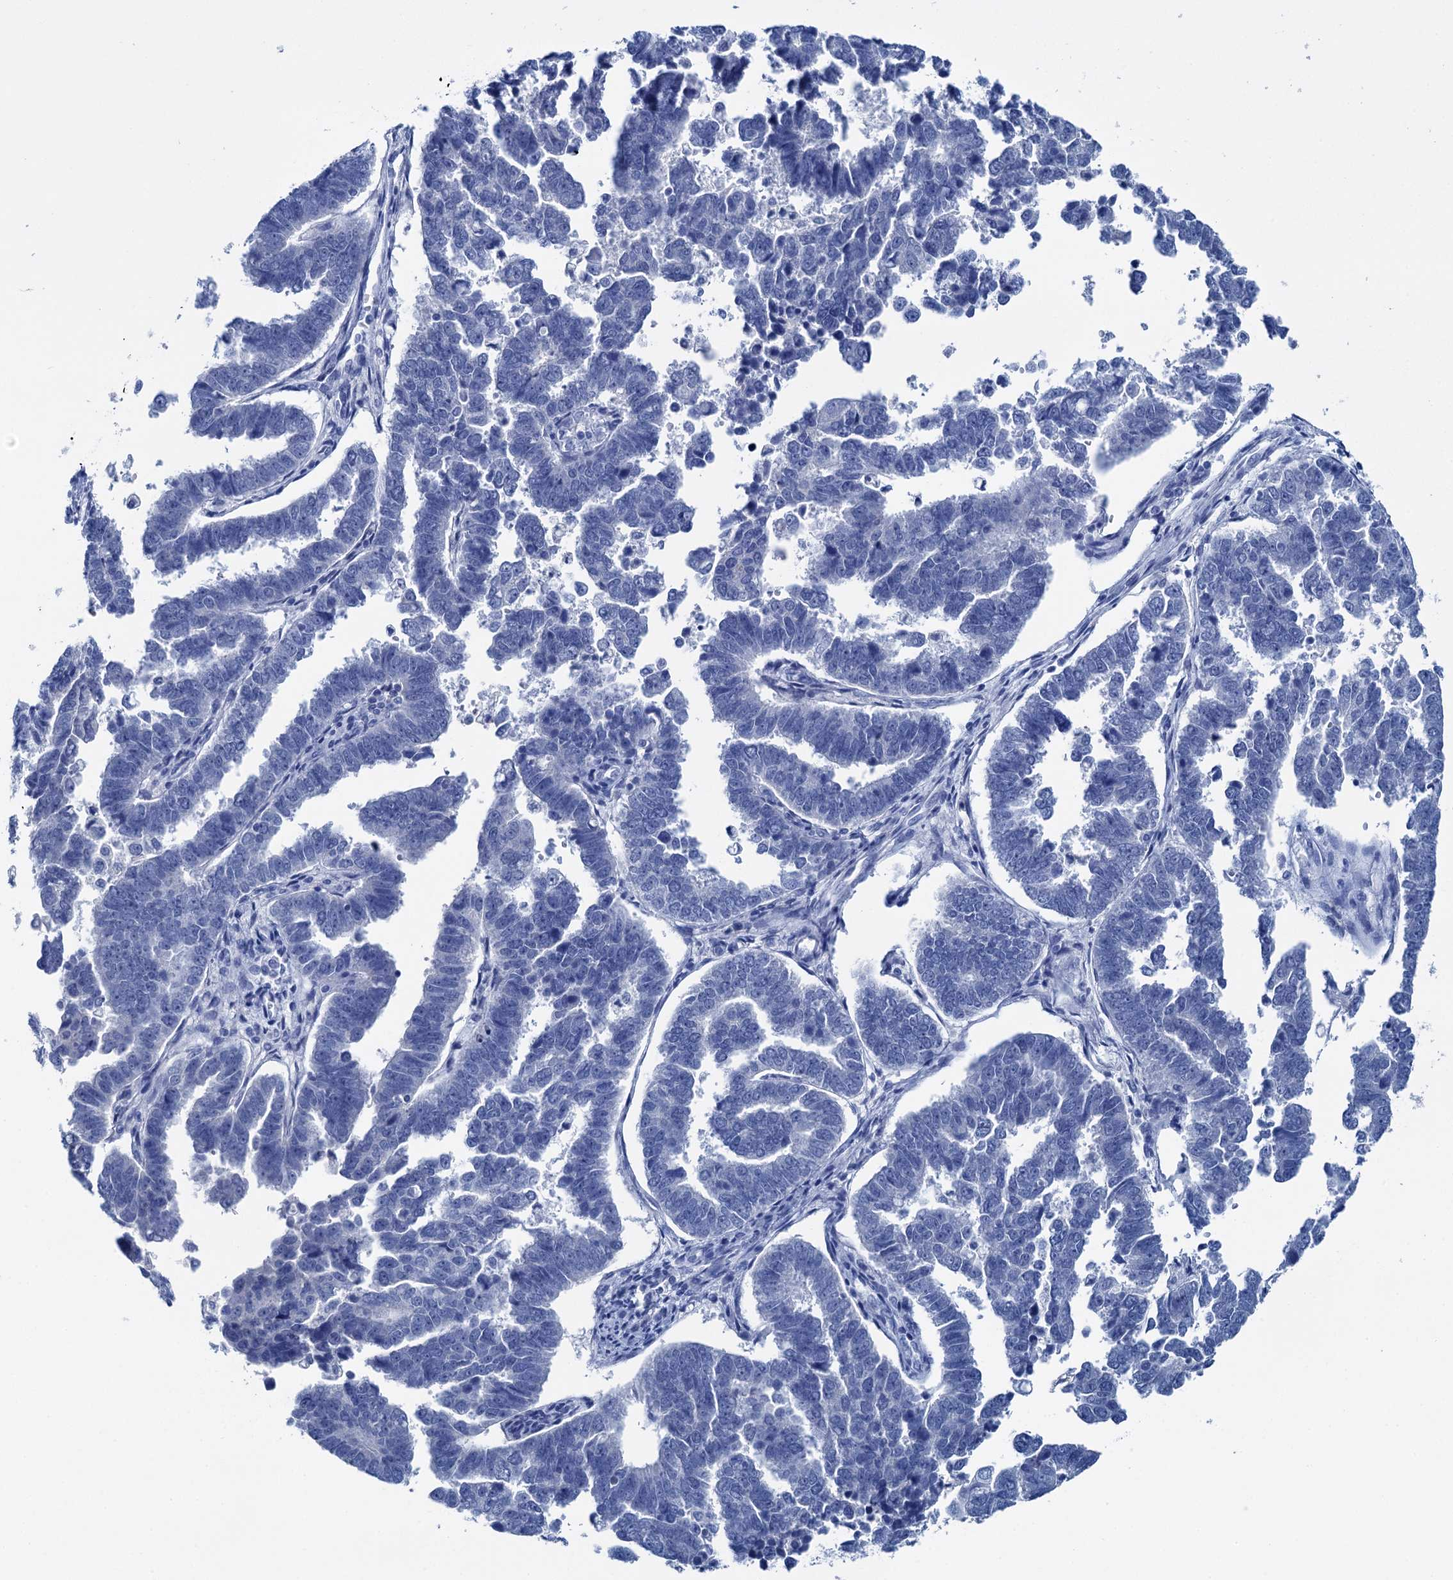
{"staining": {"intensity": "negative", "quantity": "none", "location": "none"}, "tissue": "endometrial cancer", "cell_type": "Tumor cells", "image_type": "cancer", "snomed": [{"axis": "morphology", "description": "Adenocarcinoma, NOS"}, {"axis": "topography", "description": "Endometrium"}], "caption": "This is an IHC photomicrograph of adenocarcinoma (endometrial). There is no positivity in tumor cells.", "gene": "BRINP1", "patient": {"sex": "female", "age": 75}}